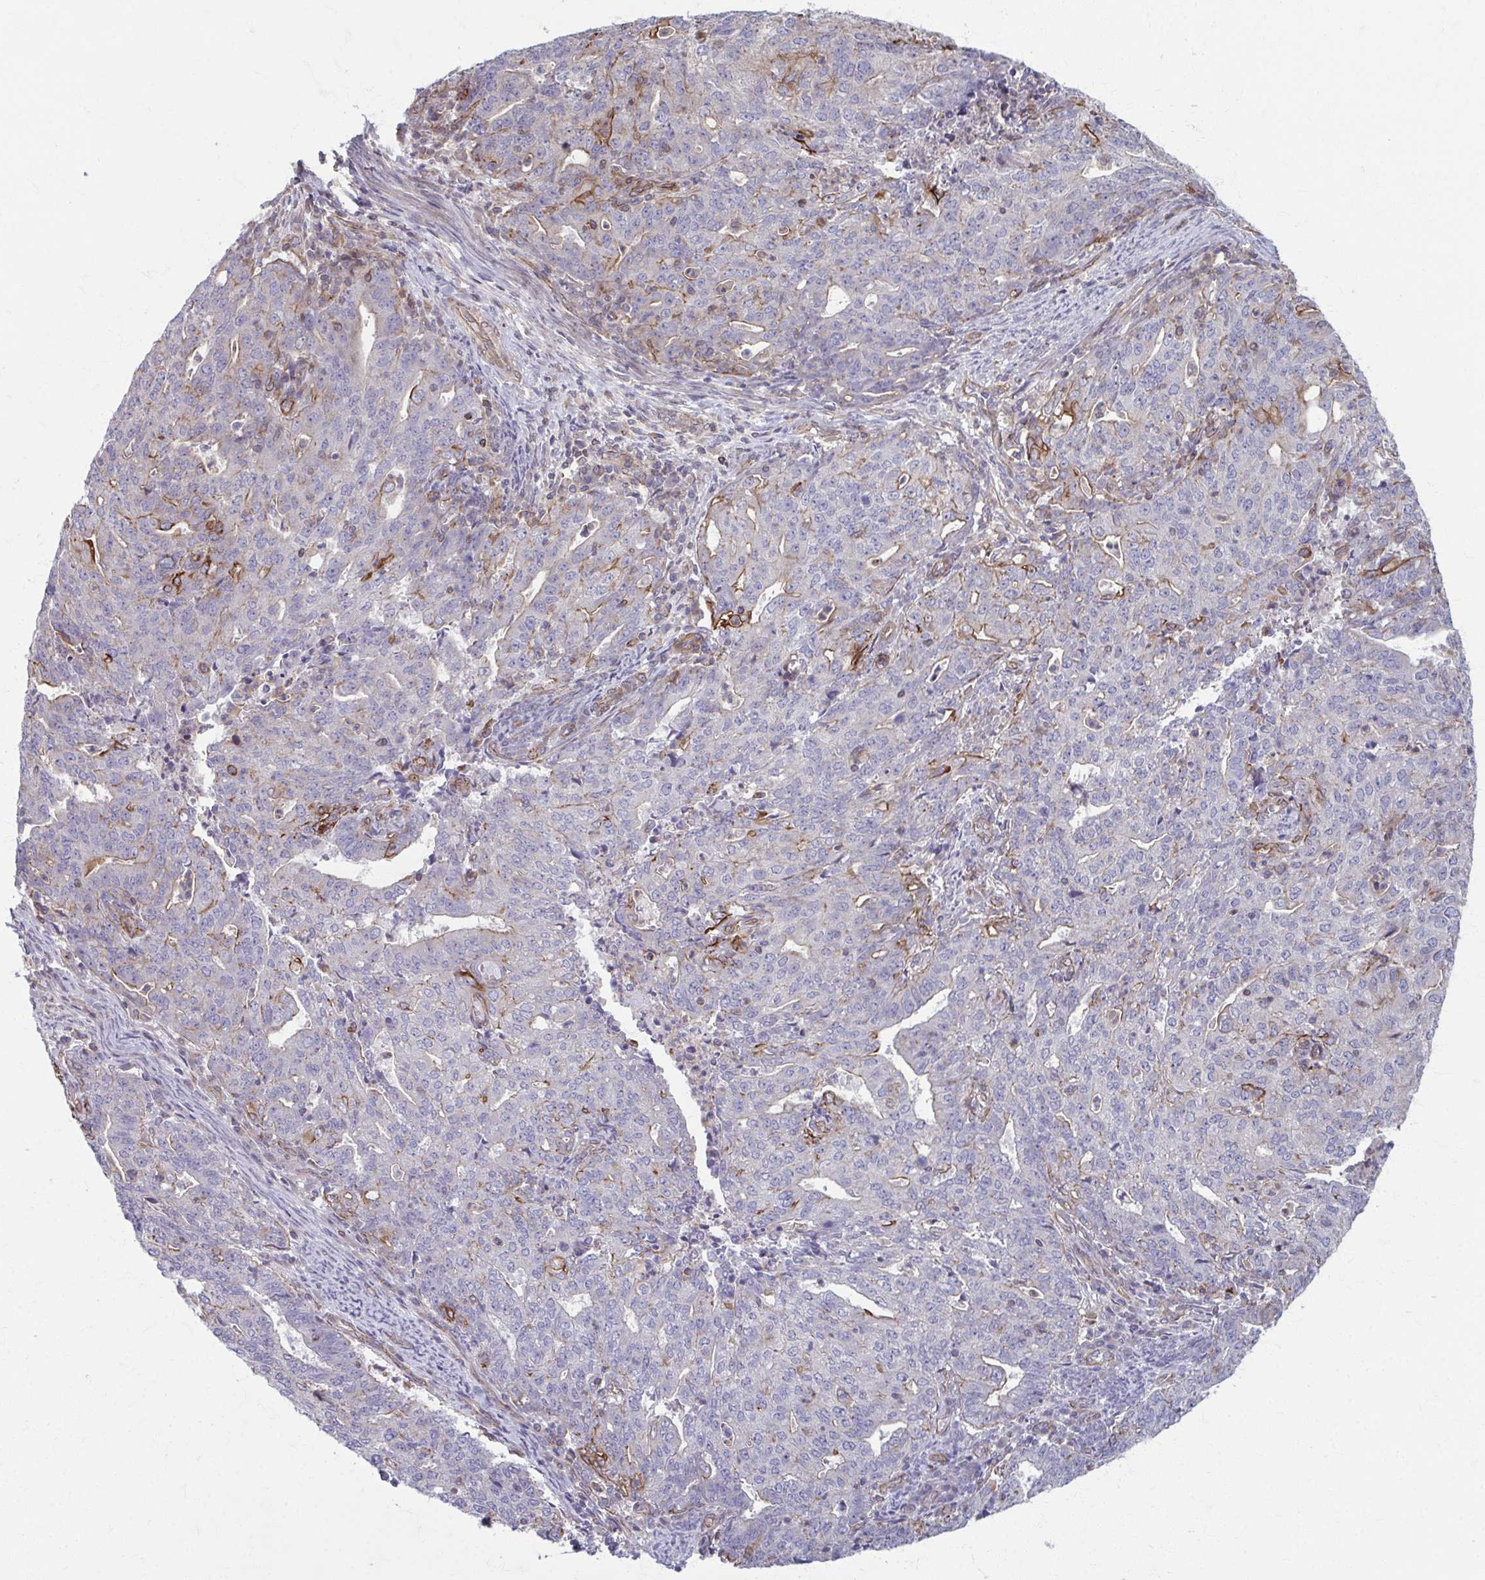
{"staining": {"intensity": "moderate", "quantity": "<25%", "location": "cytoplasmic/membranous"}, "tissue": "endometrial cancer", "cell_type": "Tumor cells", "image_type": "cancer", "snomed": [{"axis": "morphology", "description": "Adenocarcinoma, NOS"}, {"axis": "topography", "description": "Endometrium"}], "caption": "Endometrial cancer tissue shows moderate cytoplasmic/membranous positivity in about <25% of tumor cells", "gene": "EID2B", "patient": {"sex": "female", "age": 82}}